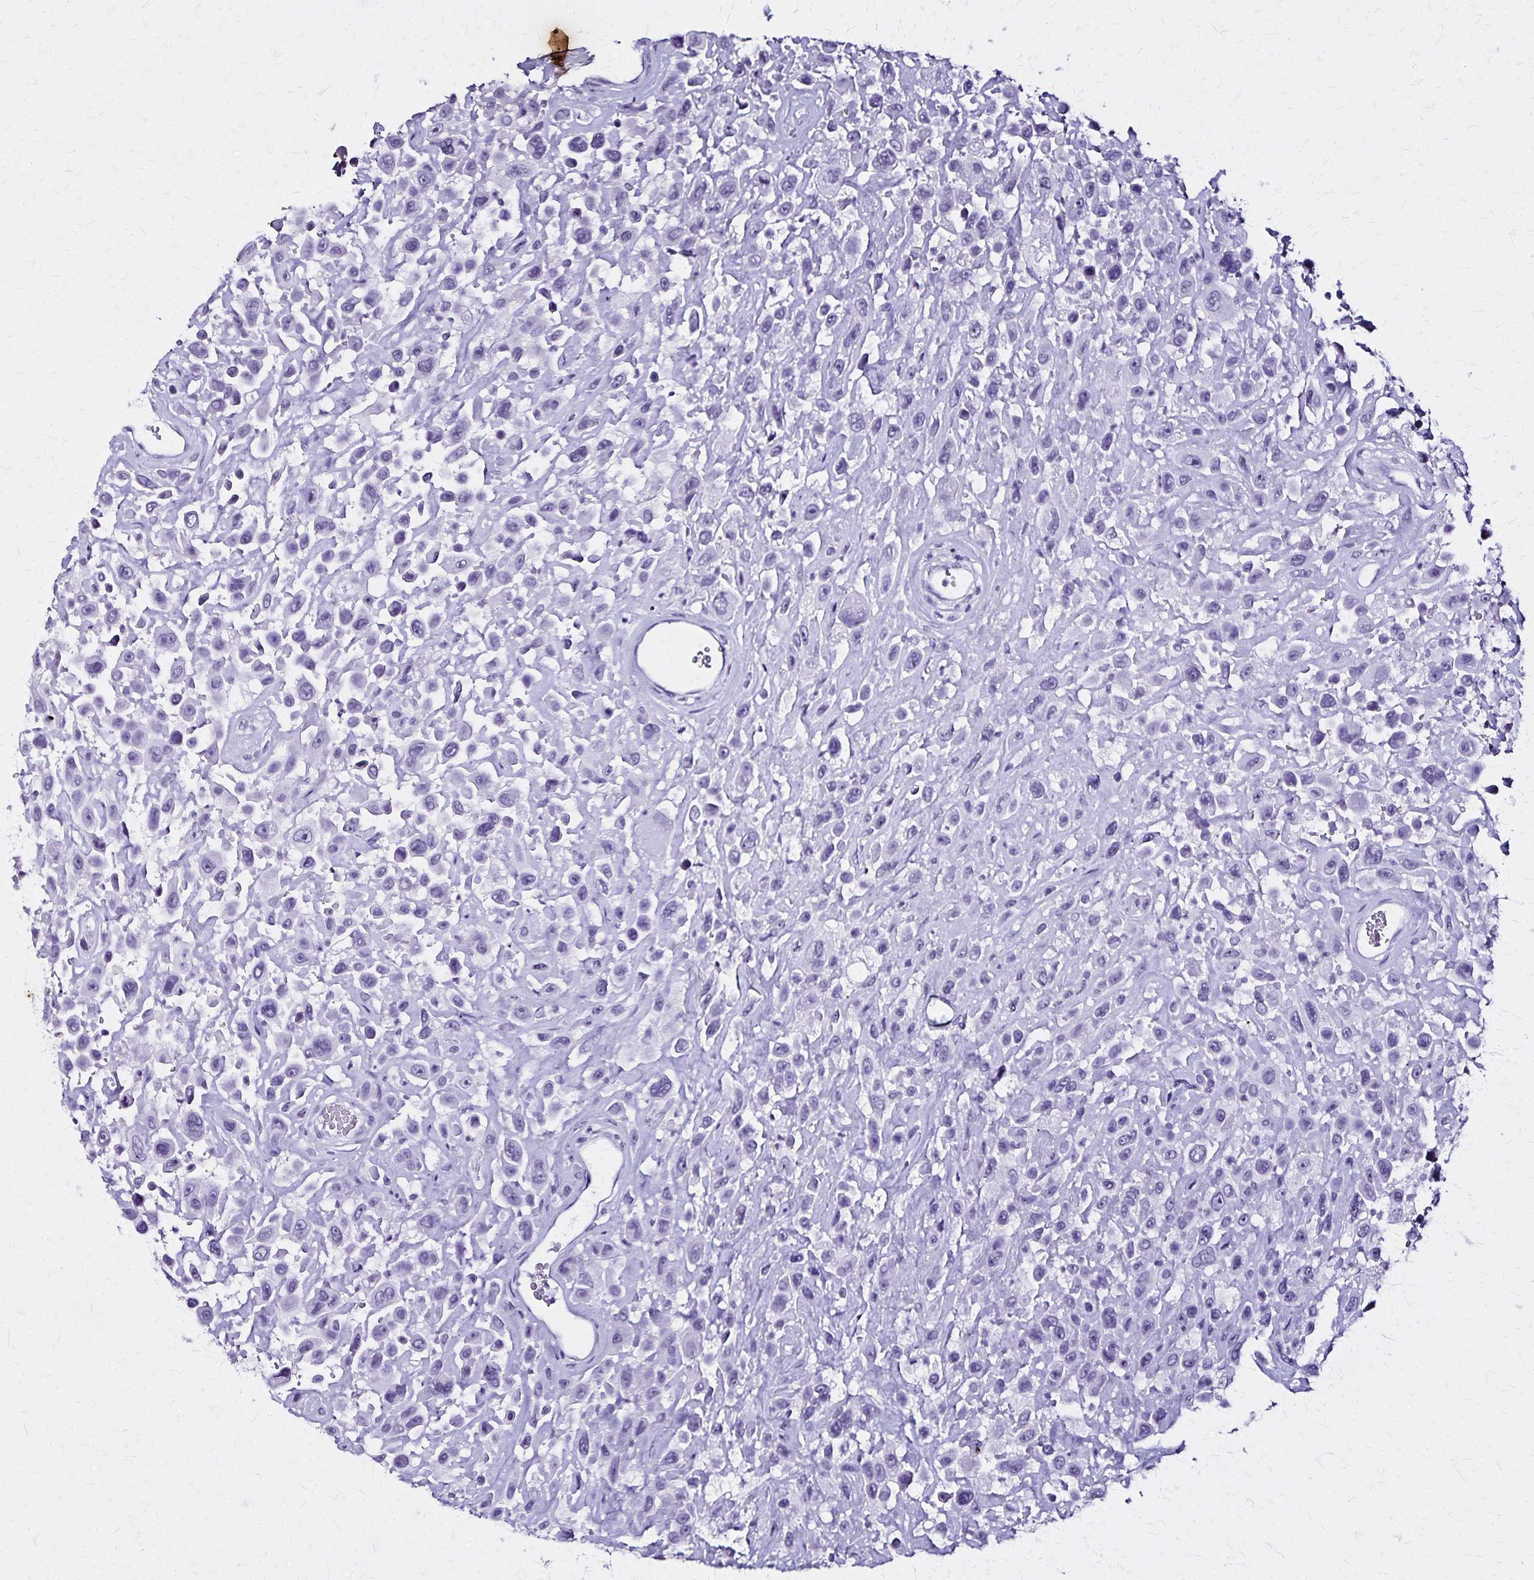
{"staining": {"intensity": "negative", "quantity": "none", "location": "none"}, "tissue": "urothelial cancer", "cell_type": "Tumor cells", "image_type": "cancer", "snomed": [{"axis": "morphology", "description": "Urothelial carcinoma, High grade"}, {"axis": "topography", "description": "Urinary bladder"}], "caption": "A photomicrograph of human high-grade urothelial carcinoma is negative for staining in tumor cells.", "gene": "KRT2", "patient": {"sex": "male", "age": 53}}